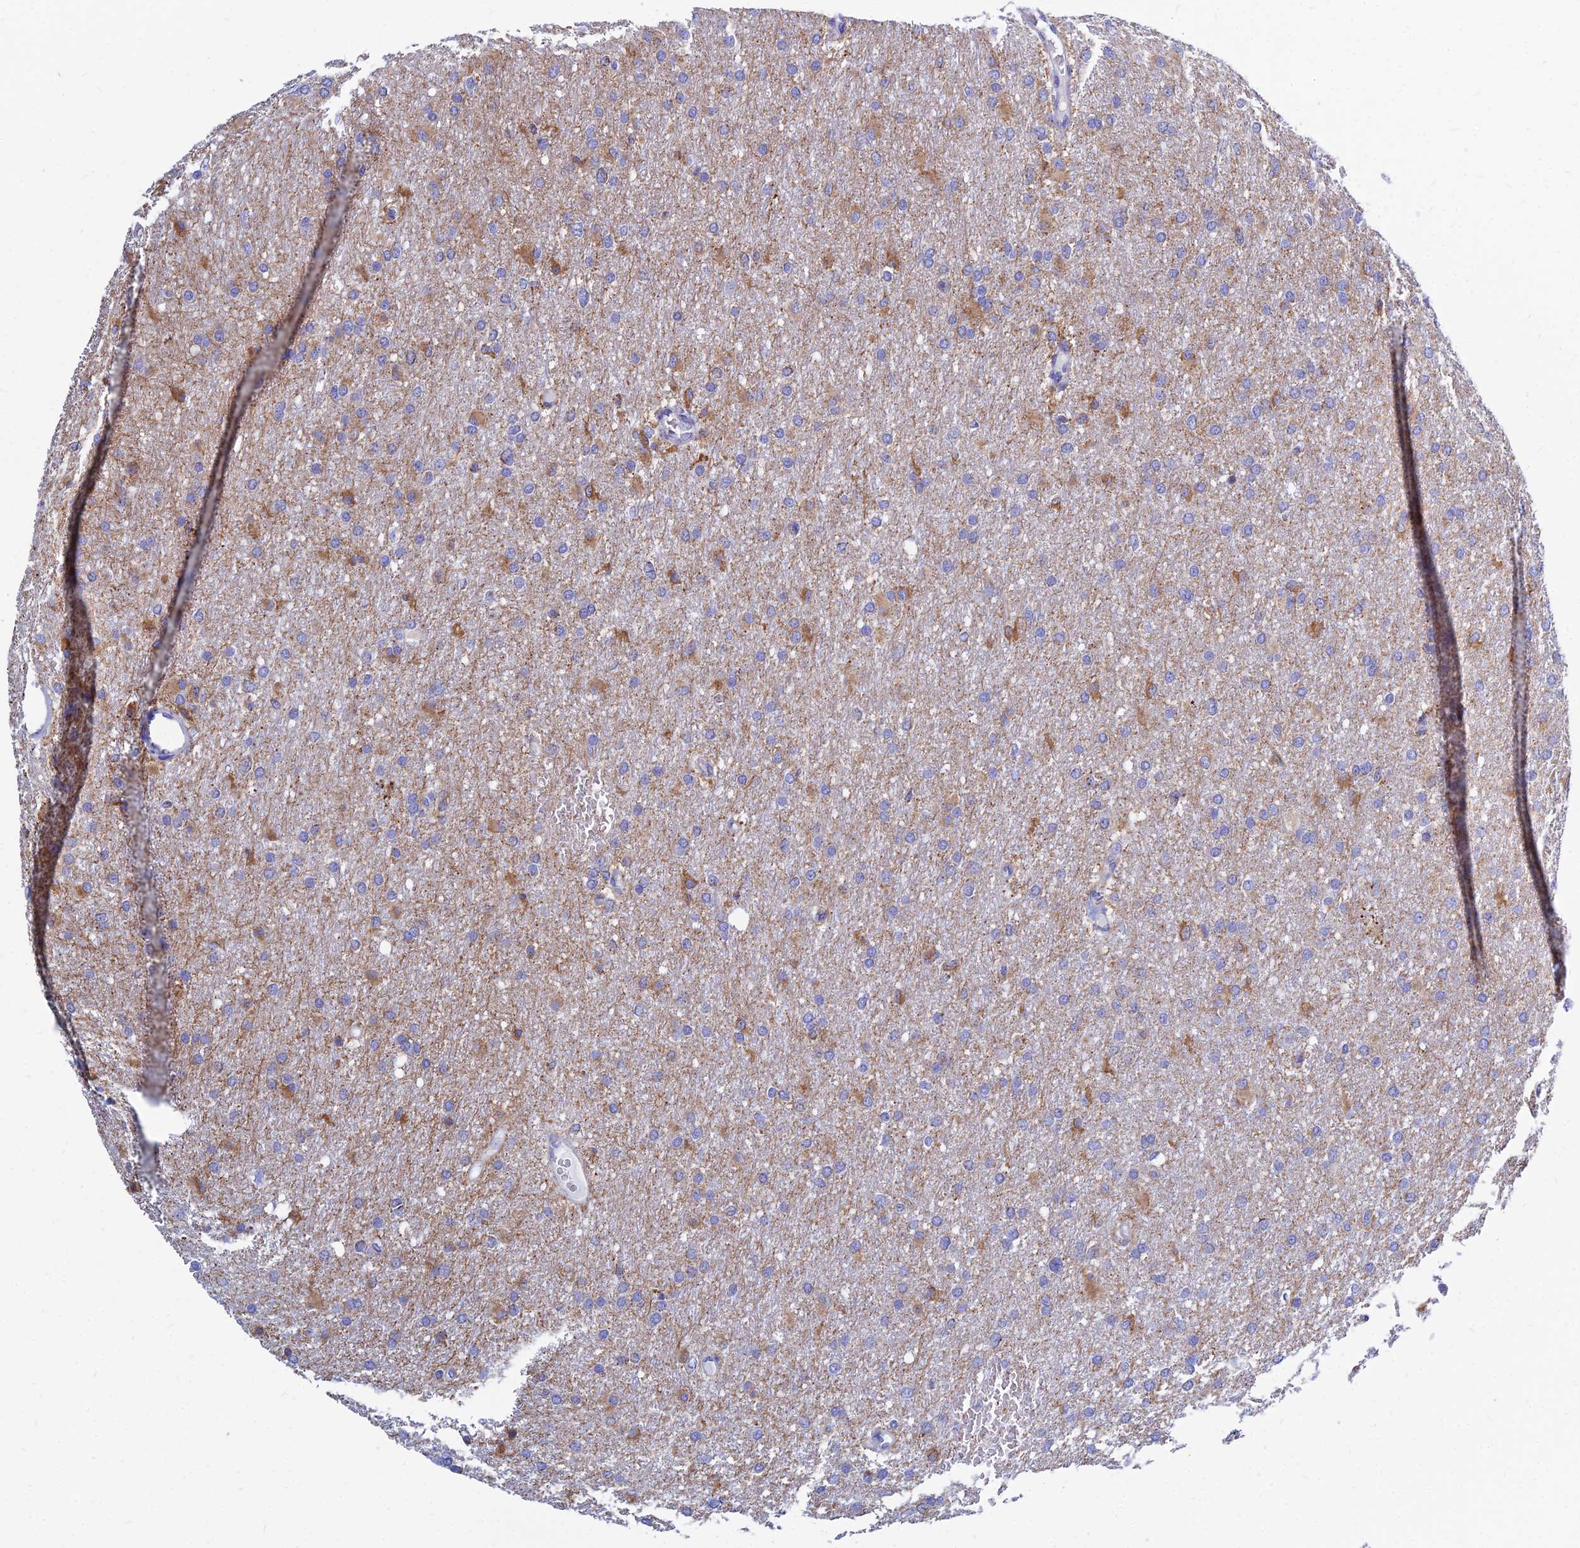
{"staining": {"intensity": "moderate", "quantity": "<25%", "location": "cytoplasmic/membranous"}, "tissue": "glioma", "cell_type": "Tumor cells", "image_type": "cancer", "snomed": [{"axis": "morphology", "description": "Glioma, malignant, High grade"}, {"axis": "topography", "description": "Cerebral cortex"}], "caption": "A brown stain highlights moderate cytoplasmic/membranous staining of a protein in glioma tumor cells.", "gene": "MGST1", "patient": {"sex": "female", "age": 36}}